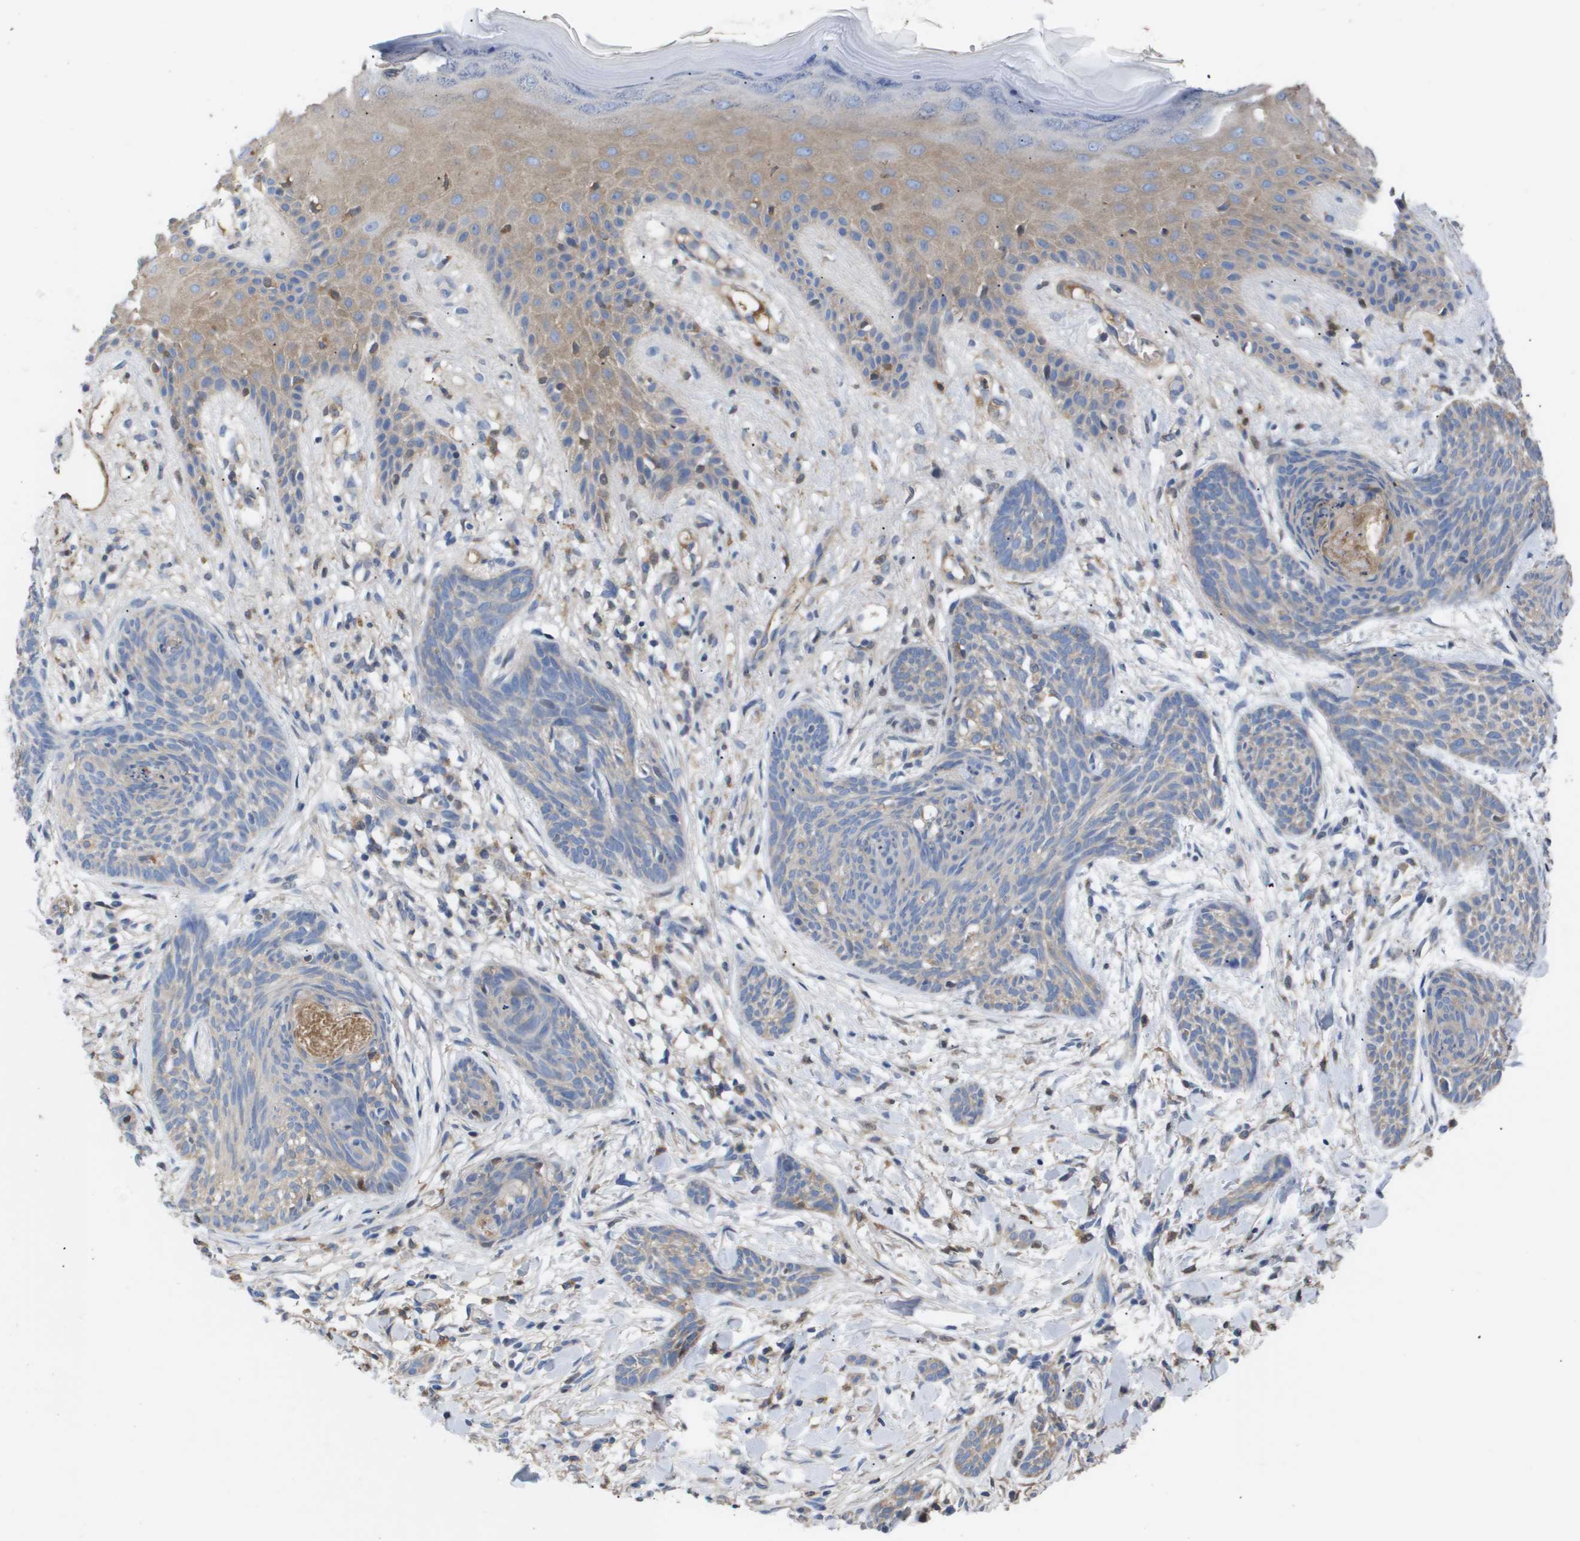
{"staining": {"intensity": "negative", "quantity": "none", "location": "none"}, "tissue": "skin cancer", "cell_type": "Tumor cells", "image_type": "cancer", "snomed": [{"axis": "morphology", "description": "Basal cell carcinoma"}, {"axis": "topography", "description": "Skin"}], "caption": "IHC micrograph of skin basal cell carcinoma stained for a protein (brown), which exhibits no positivity in tumor cells.", "gene": "SERPINA6", "patient": {"sex": "female", "age": 59}}